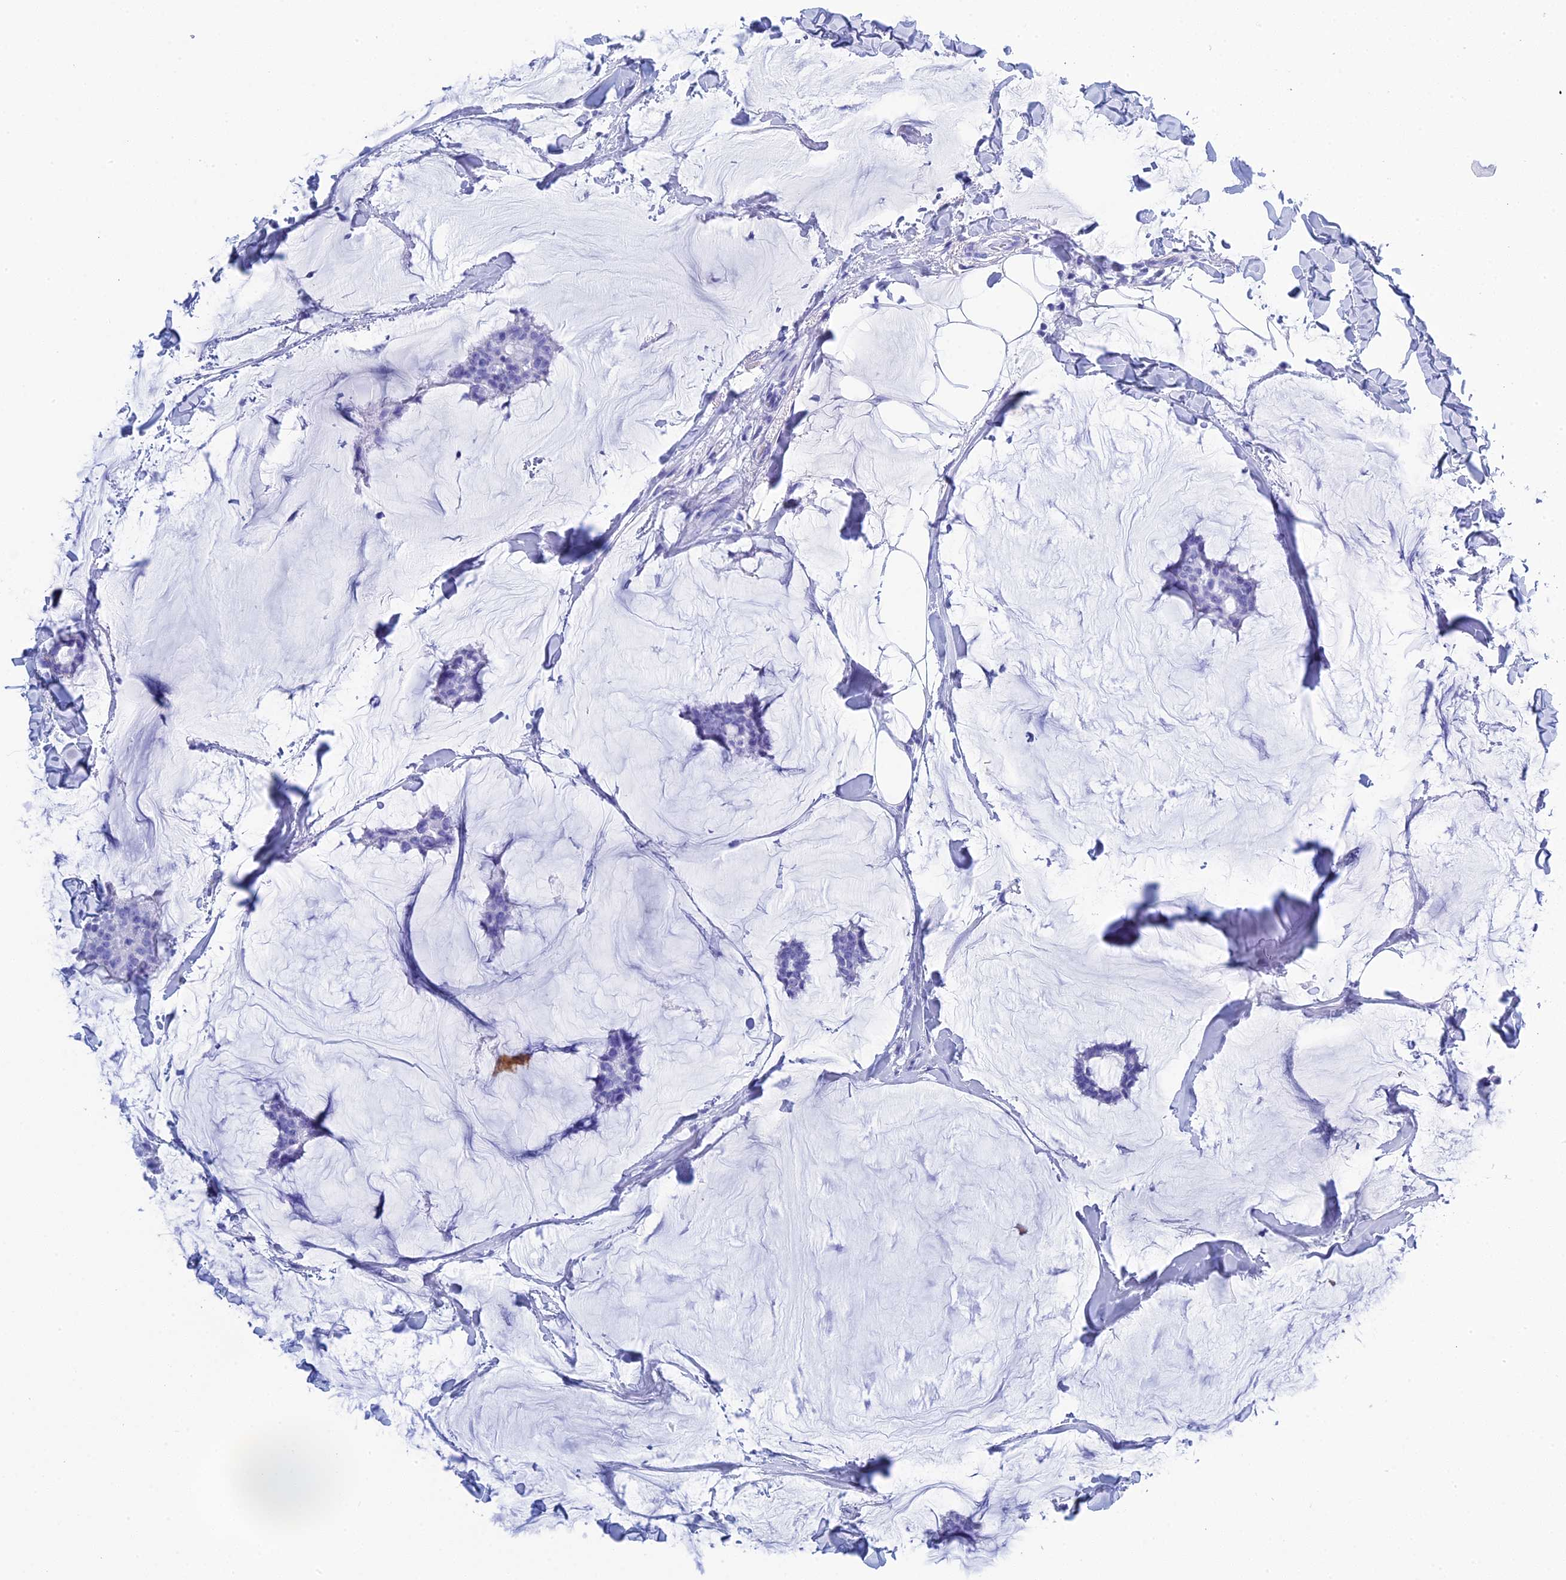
{"staining": {"intensity": "negative", "quantity": "none", "location": "none"}, "tissue": "breast cancer", "cell_type": "Tumor cells", "image_type": "cancer", "snomed": [{"axis": "morphology", "description": "Duct carcinoma"}, {"axis": "topography", "description": "Breast"}], "caption": "This is a photomicrograph of immunohistochemistry (IHC) staining of breast cancer, which shows no positivity in tumor cells.", "gene": "TEX101", "patient": {"sex": "female", "age": 93}}